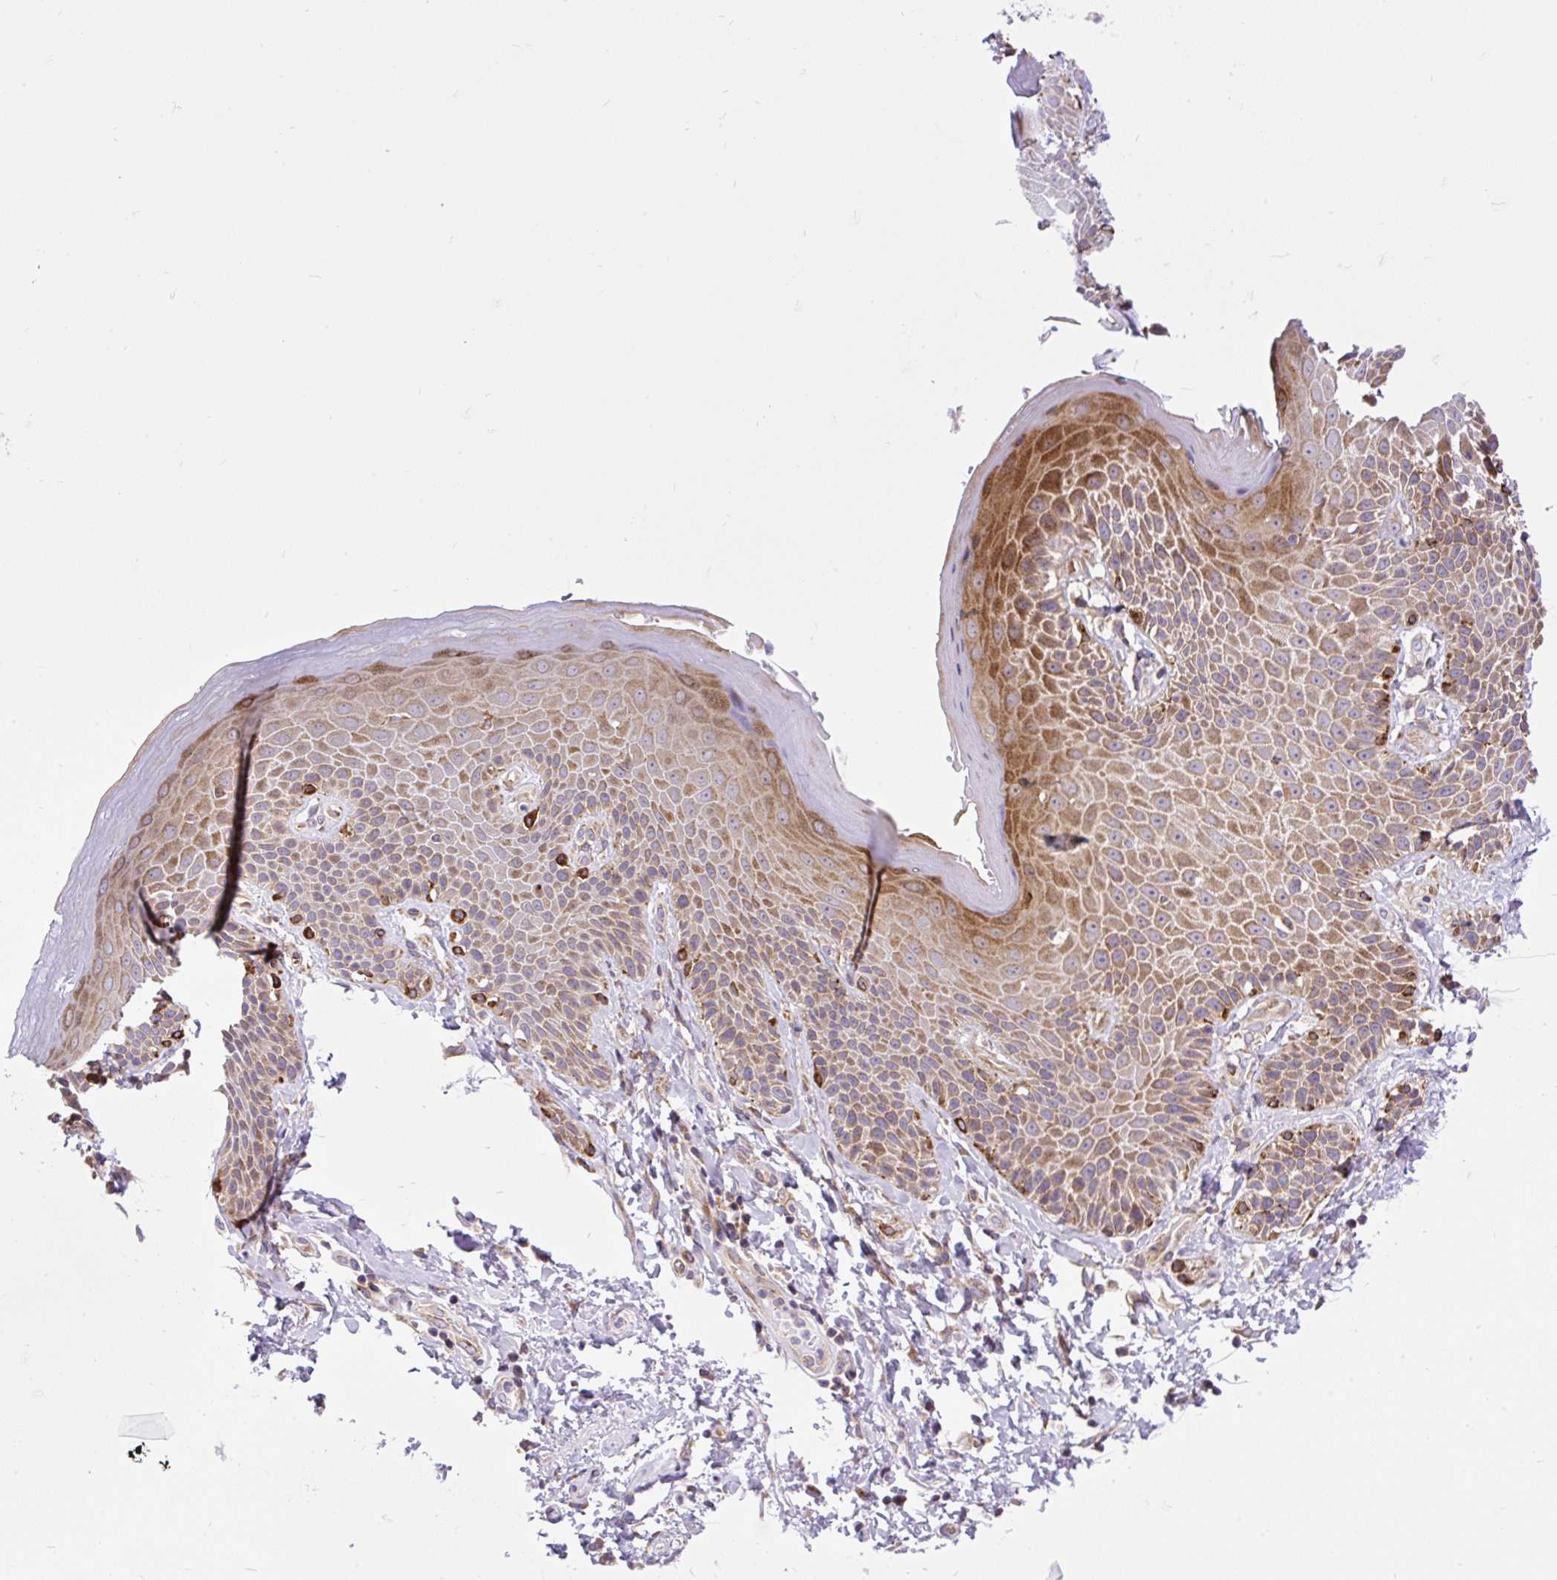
{"staining": {"intensity": "moderate", "quantity": "25%-75%", "location": "cytoplasmic/membranous"}, "tissue": "skin", "cell_type": "Epidermal cells", "image_type": "normal", "snomed": [{"axis": "morphology", "description": "Normal tissue, NOS"}, {"axis": "topography", "description": "Peripheral nerve tissue"}], "caption": "Protein analysis of unremarkable skin shows moderate cytoplasmic/membranous staining in approximately 25%-75% of epidermal cells. The protein of interest is shown in brown color, while the nuclei are stained blue.", "gene": "TRIM17", "patient": {"sex": "male", "age": 51}}